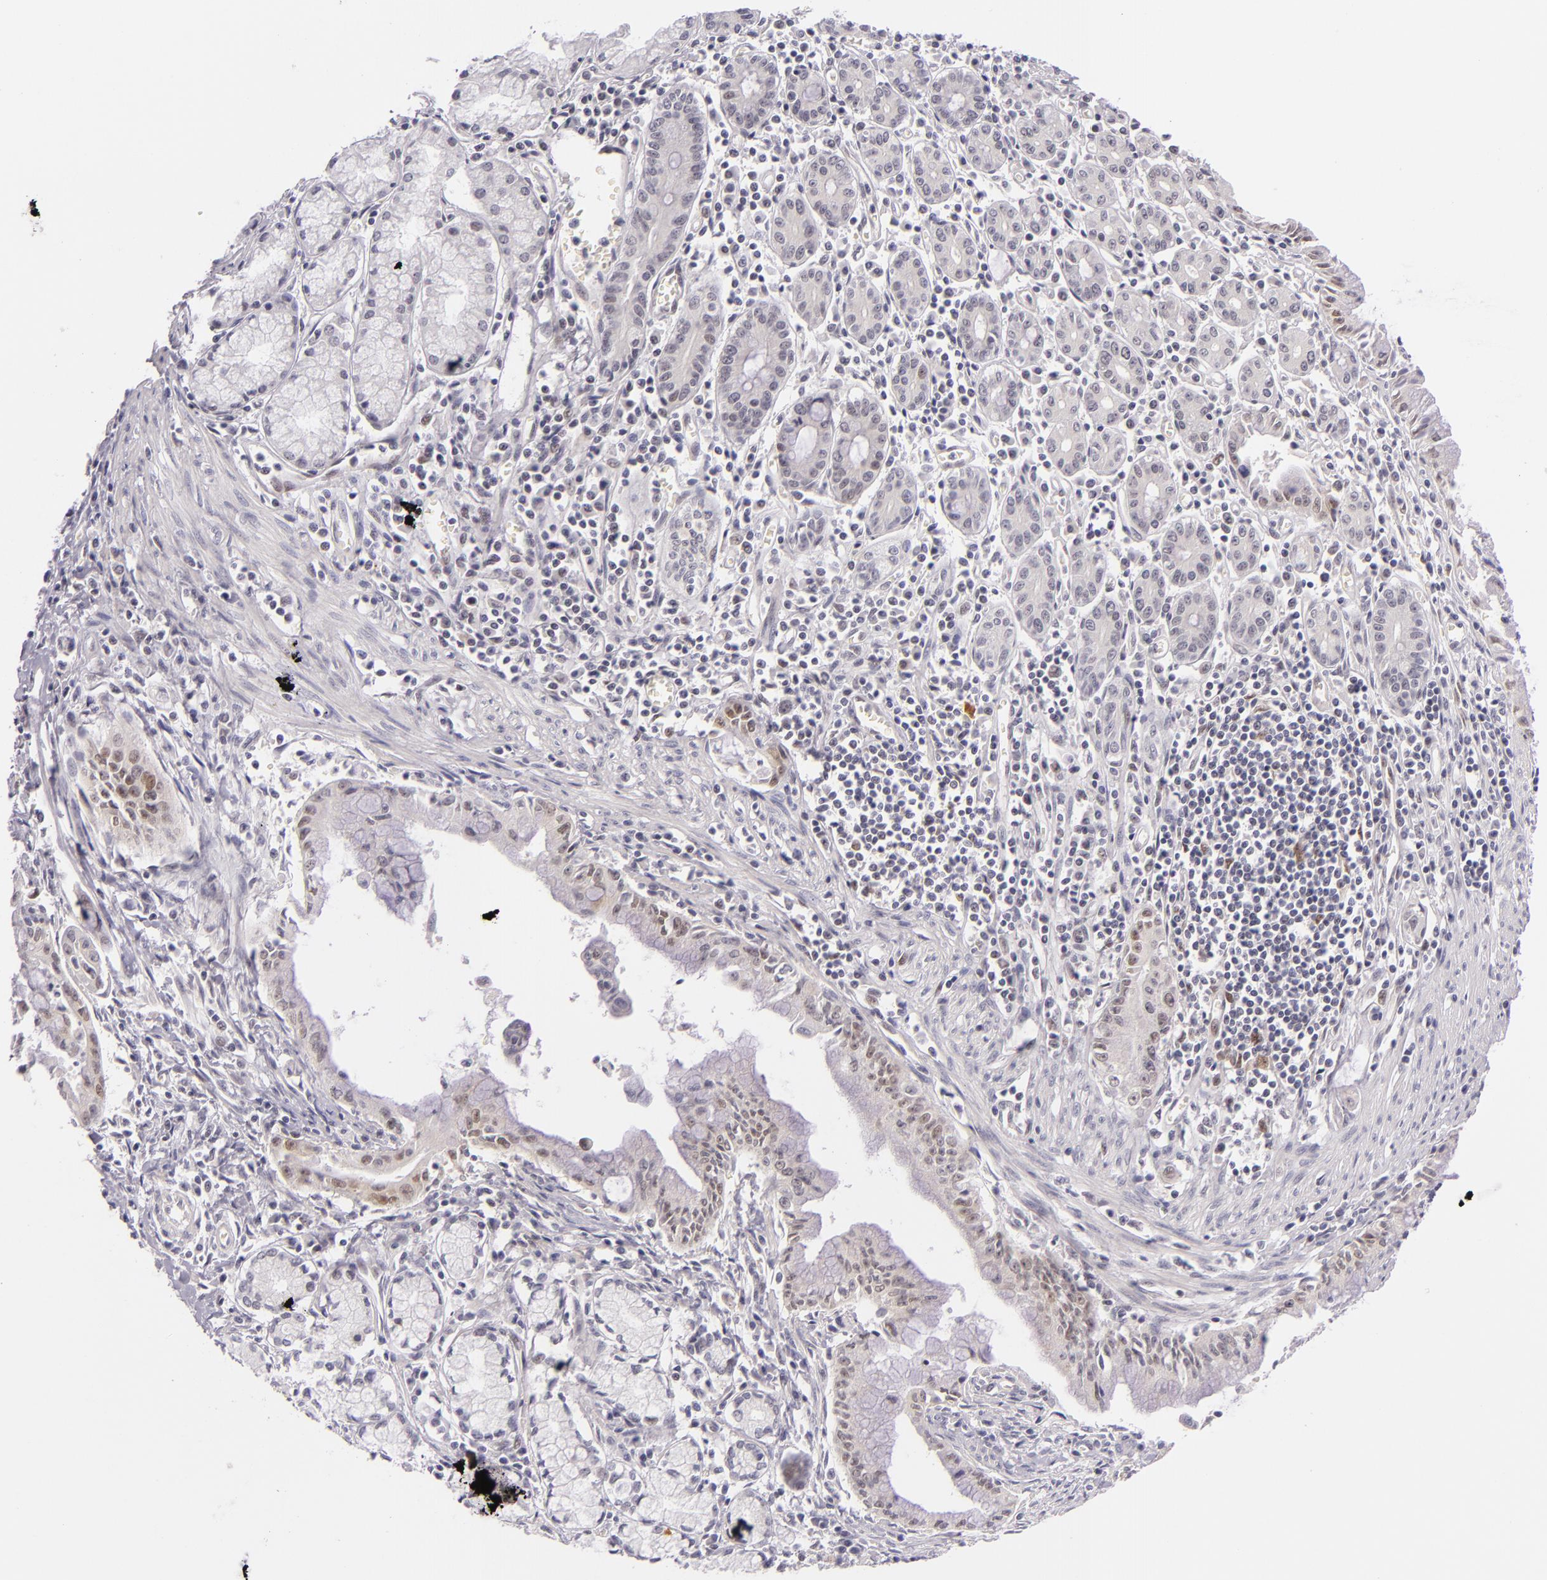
{"staining": {"intensity": "weak", "quantity": "<25%", "location": "cytoplasmic/membranous,nuclear"}, "tissue": "pancreatic cancer", "cell_type": "Tumor cells", "image_type": "cancer", "snomed": [{"axis": "morphology", "description": "Adenocarcinoma, NOS"}, {"axis": "topography", "description": "Pancreas"}], "caption": "The micrograph shows no staining of tumor cells in pancreatic cancer.", "gene": "BCL3", "patient": {"sex": "male", "age": 59}}